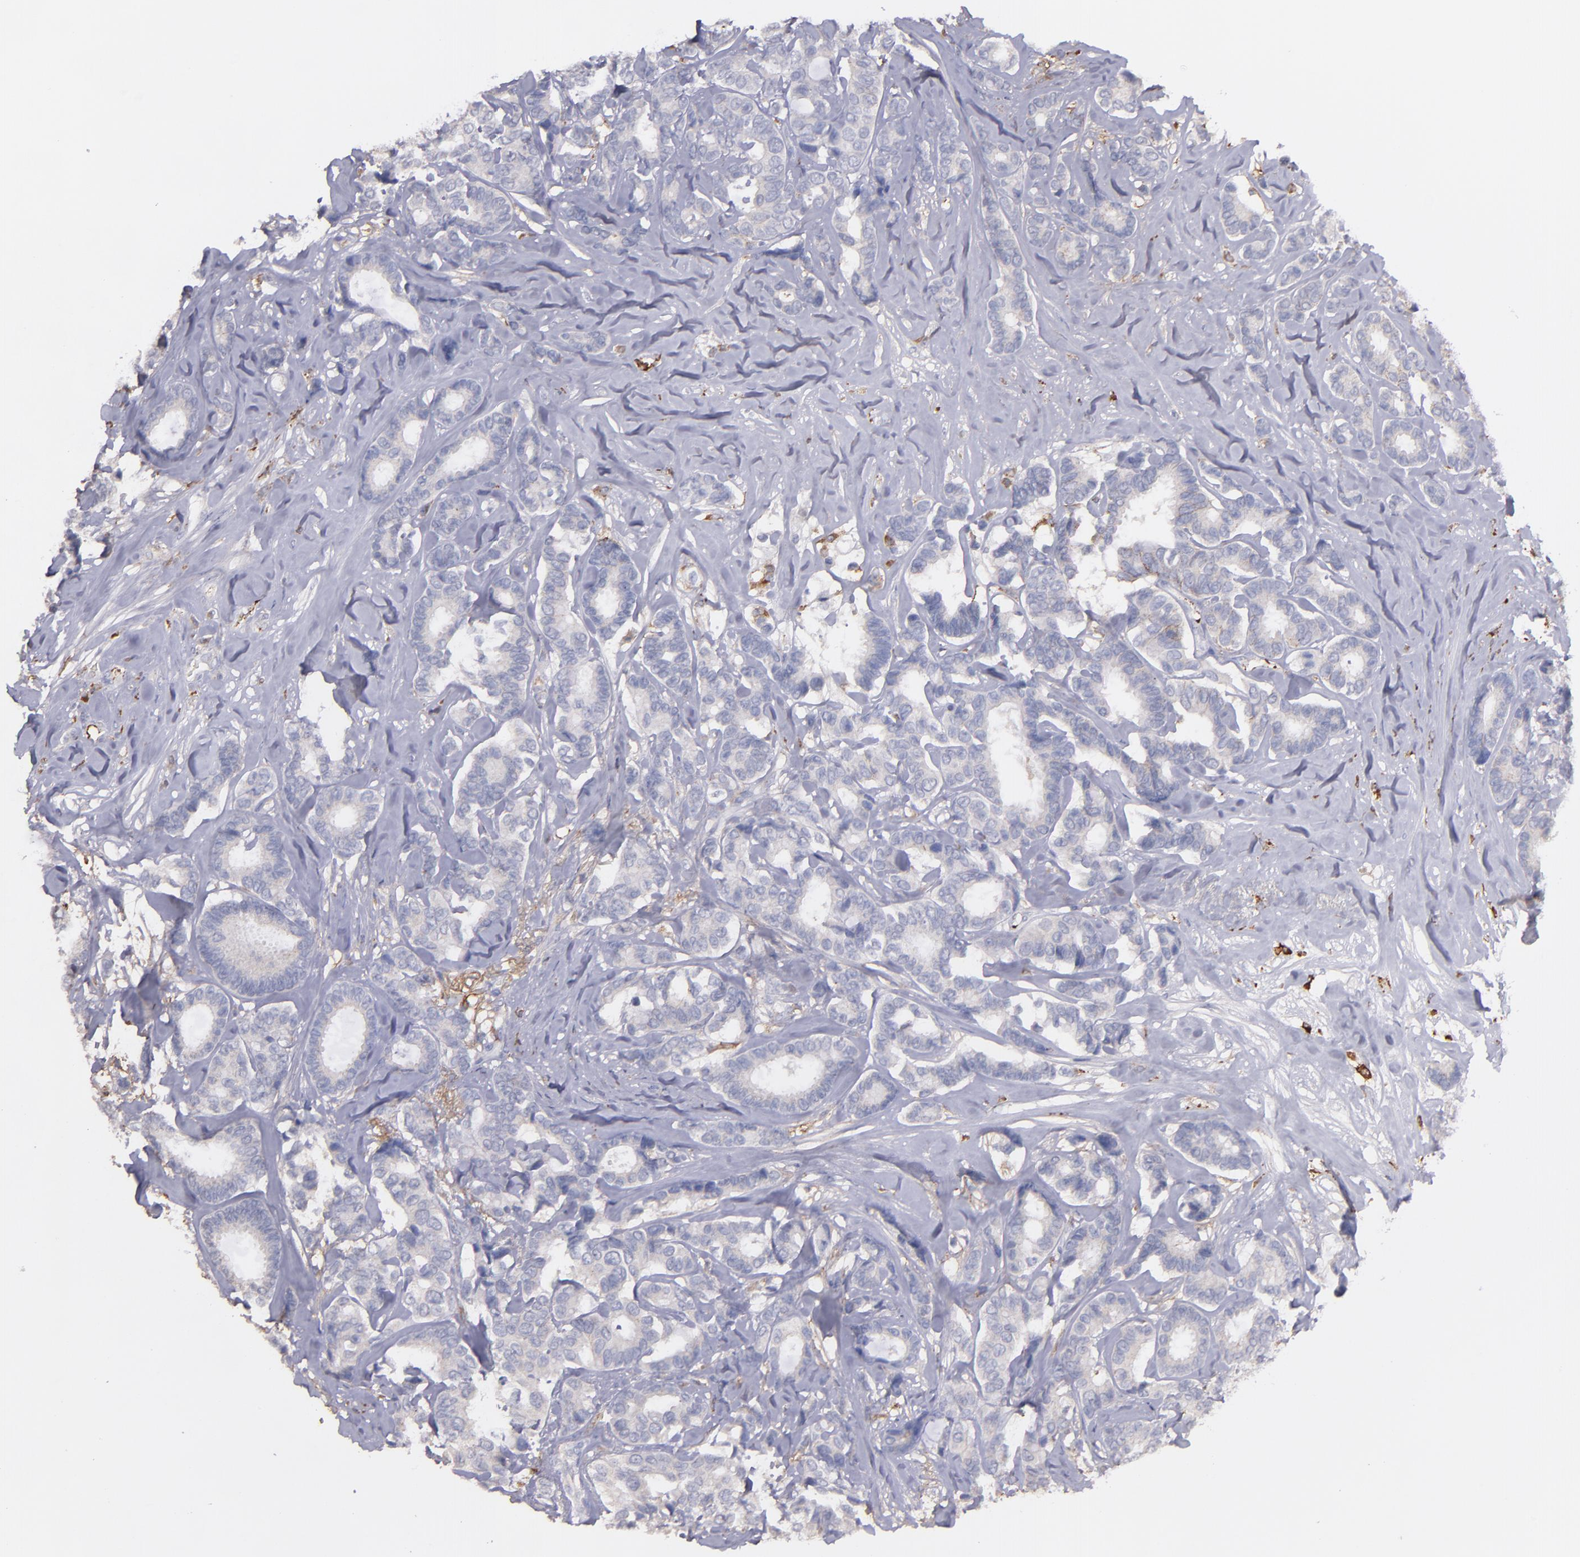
{"staining": {"intensity": "weak", "quantity": "25%-75%", "location": "cytoplasmic/membranous"}, "tissue": "breast cancer", "cell_type": "Tumor cells", "image_type": "cancer", "snomed": [{"axis": "morphology", "description": "Duct carcinoma"}, {"axis": "topography", "description": "Breast"}], "caption": "Immunohistochemical staining of human breast cancer shows low levels of weak cytoplasmic/membranous protein expression in approximately 25%-75% of tumor cells. (Stains: DAB (3,3'-diaminobenzidine) in brown, nuclei in blue, Microscopy: brightfield microscopy at high magnification).", "gene": "C1QA", "patient": {"sex": "female", "age": 87}}